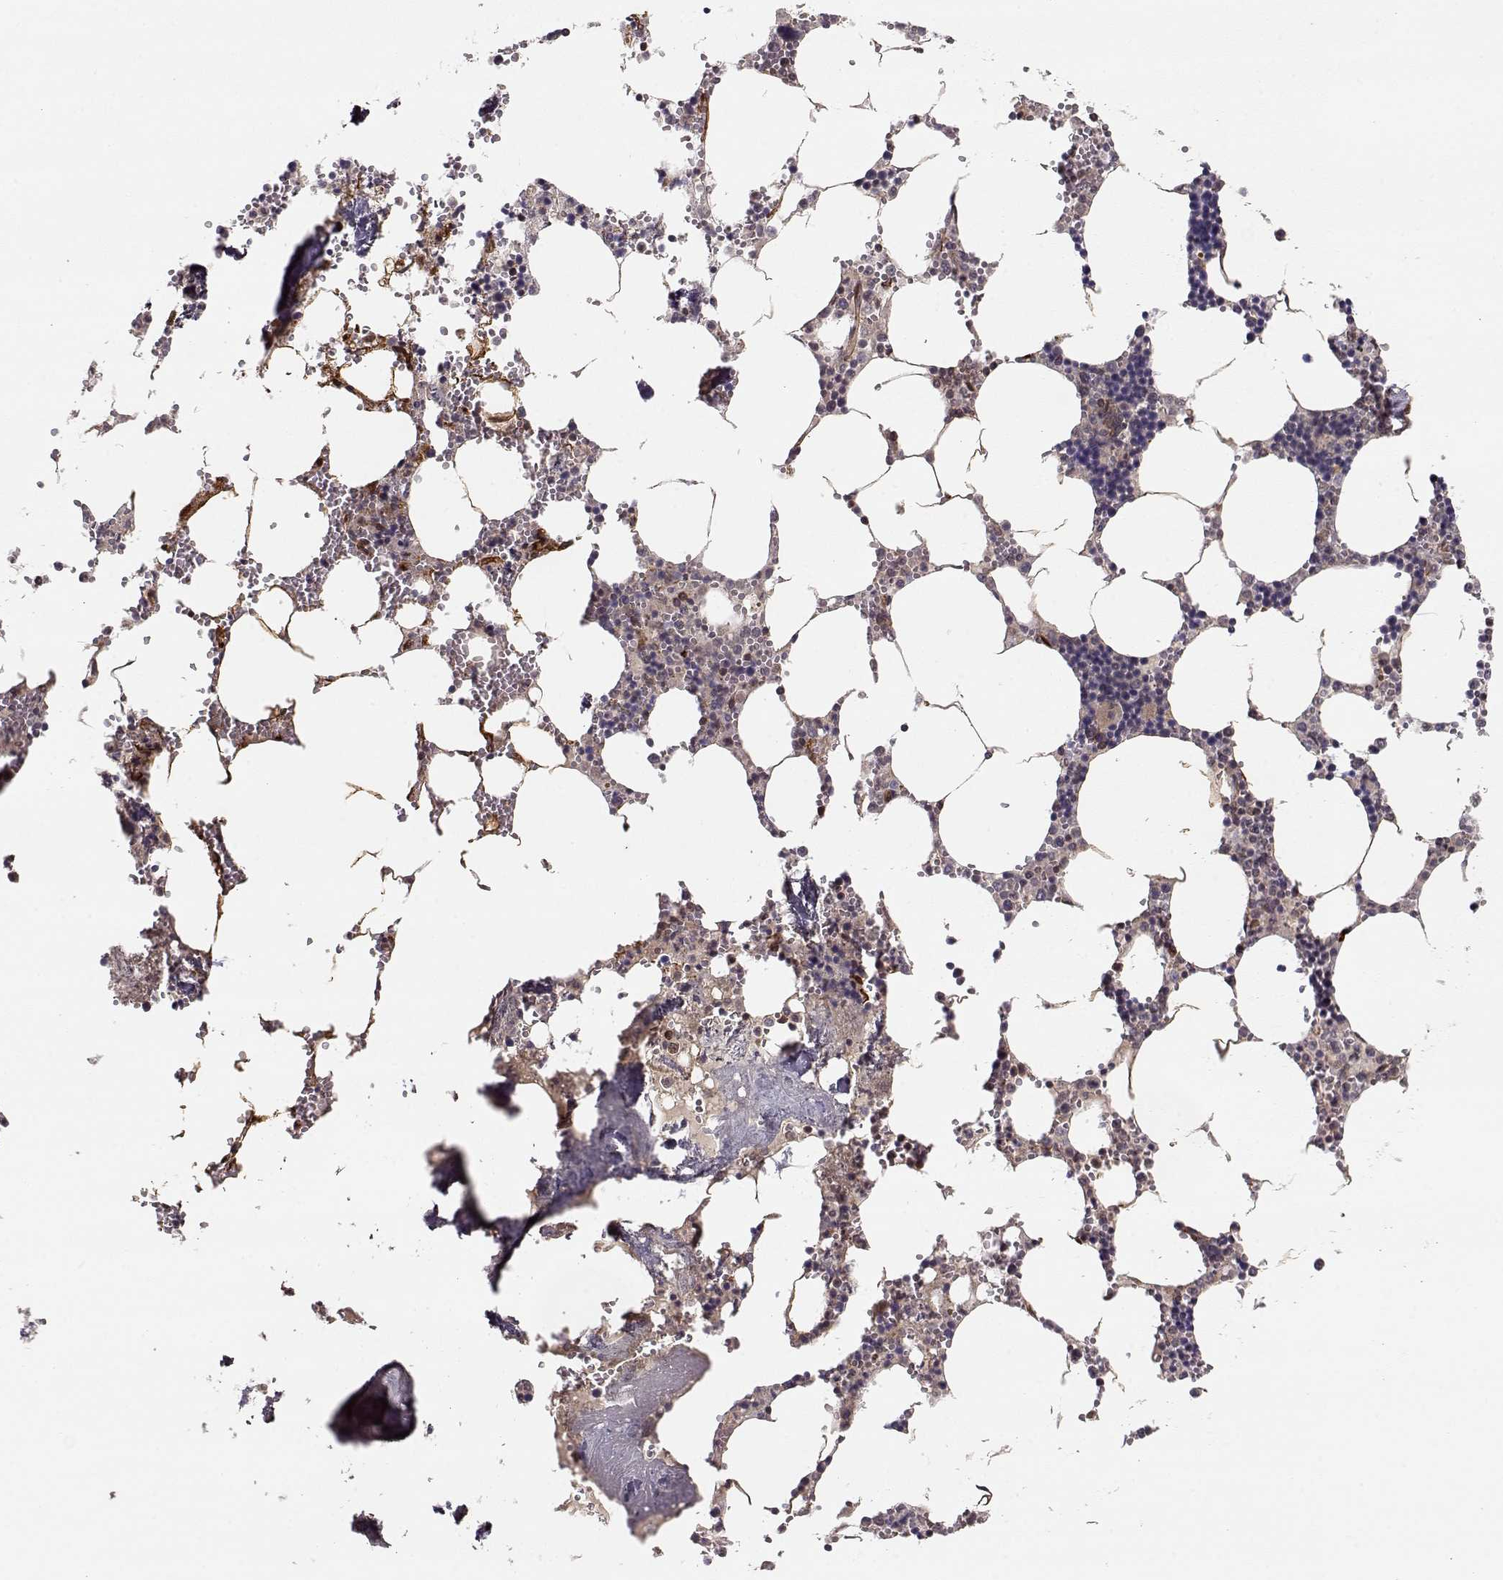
{"staining": {"intensity": "moderate", "quantity": "<25%", "location": "cytoplasmic/membranous"}, "tissue": "bone marrow", "cell_type": "Hematopoietic cells", "image_type": "normal", "snomed": [{"axis": "morphology", "description": "Normal tissue, NOS"}, {"axis": "topography", "description": "Bone marrow"}], "caption": "Approximately <25% of hematopoietic cells in normal bone marrow display moderate cytoplasmic/membranous protein positivity as visualized by brown immunohistochemical staining.", "gene": "CIR1", "patient": {"sex": "male", "age": 54}}